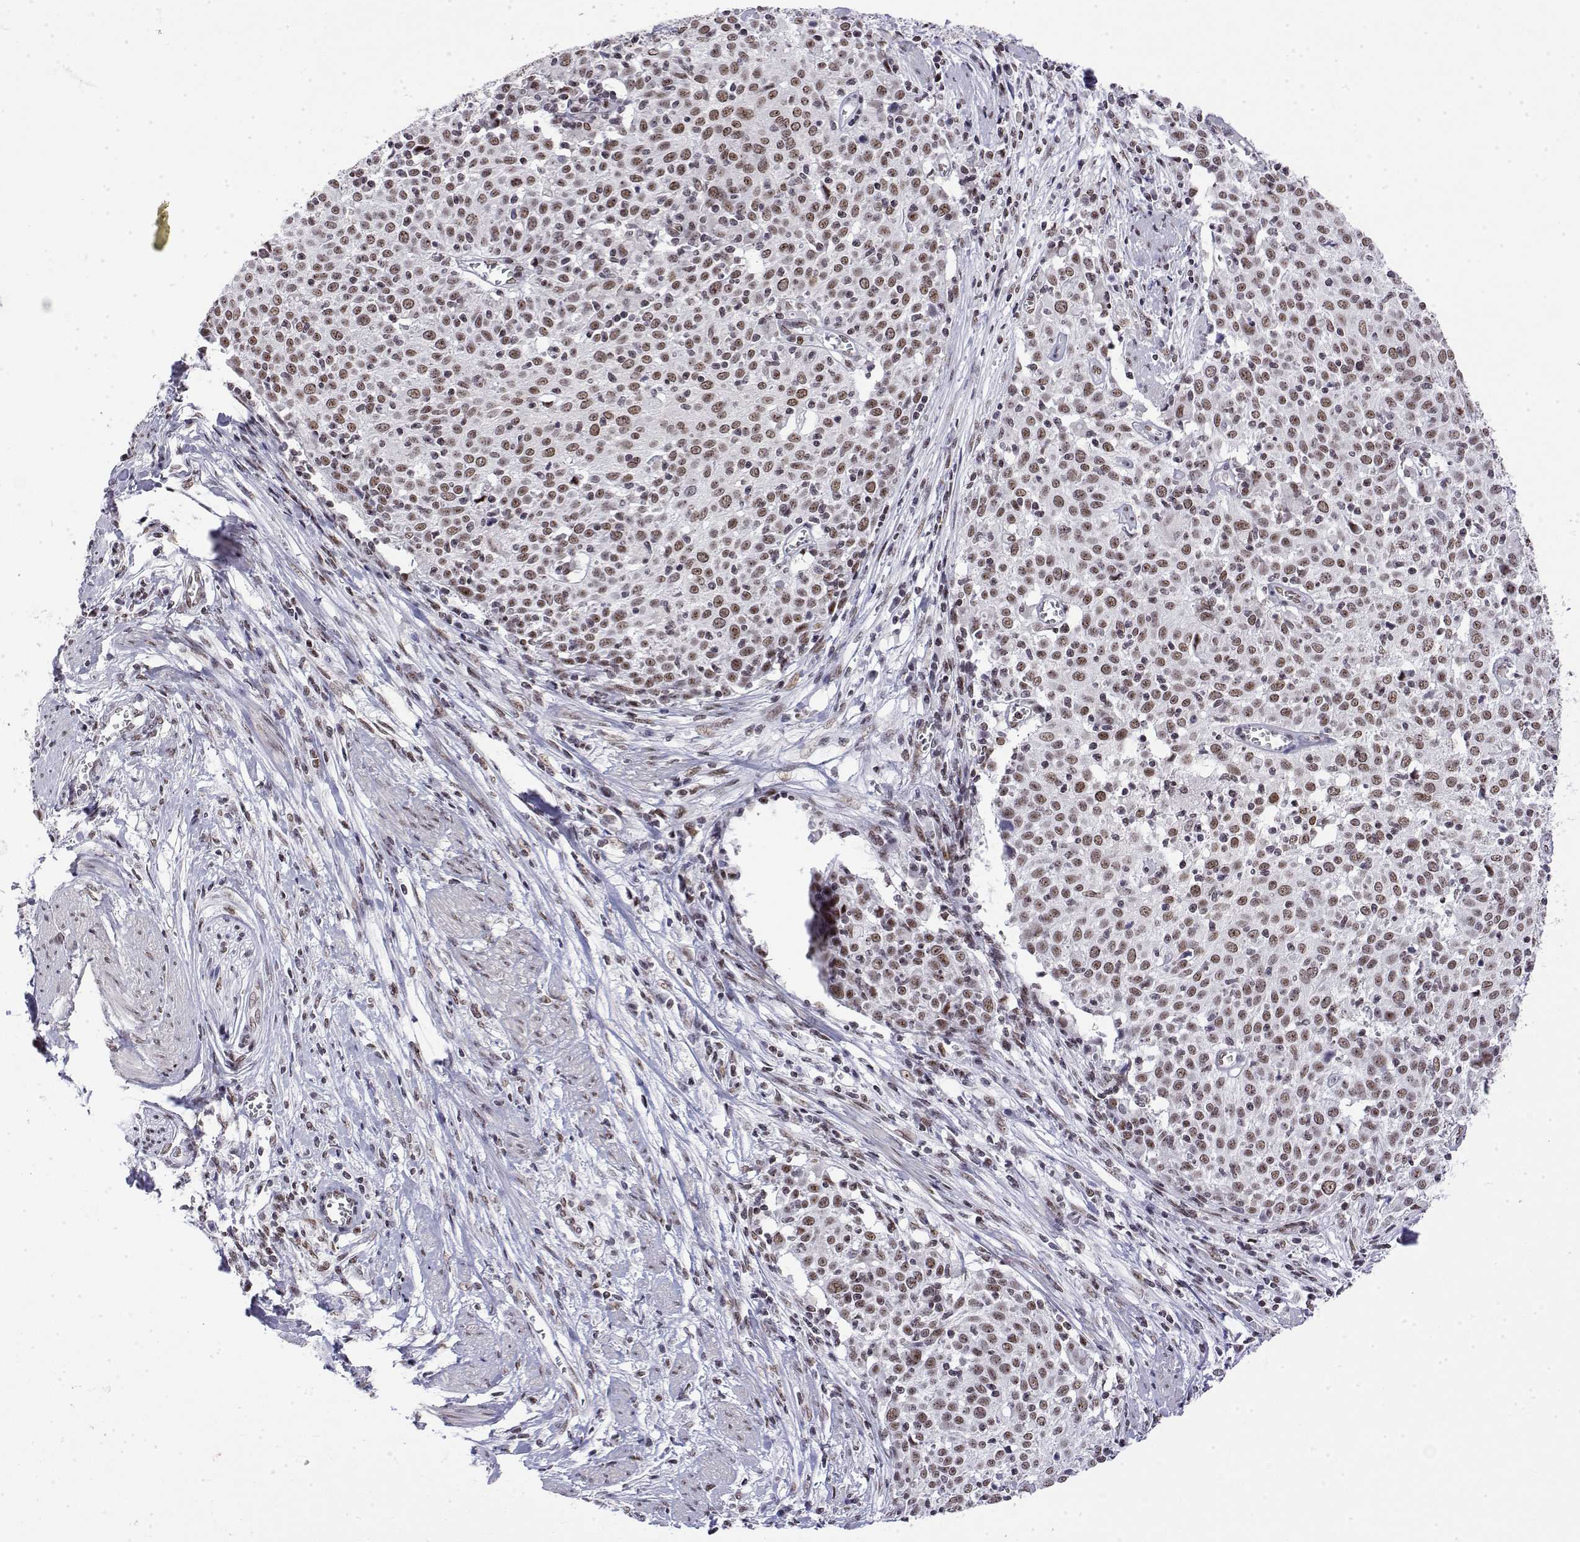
{"staining": {"intensity": "moderate", "quantity": ">75%", "location": "nuclear"}, "tissue": "cervical cancer", "cell_type": "Tumor cells", "image_type": "cancer", "snomed": [{"axis": "morphology", "description": "Squamous cell carcinoma, NOS"}, {"axis": "topography", "description": "Cervix"}], "caption": "Protein analysis of cervical squamous cell carcinoma tissue exhibits moderate nuclear expression in about >75% of tumor cells. The protein is stained brown, and the nuclei are stained in blue (DAB (3,3'-diaminobenzidine) IHC with brightfield microscopy, high magnification).", "gene": "POLDIP3", "patient": {"sex": "female", "age": 39}}